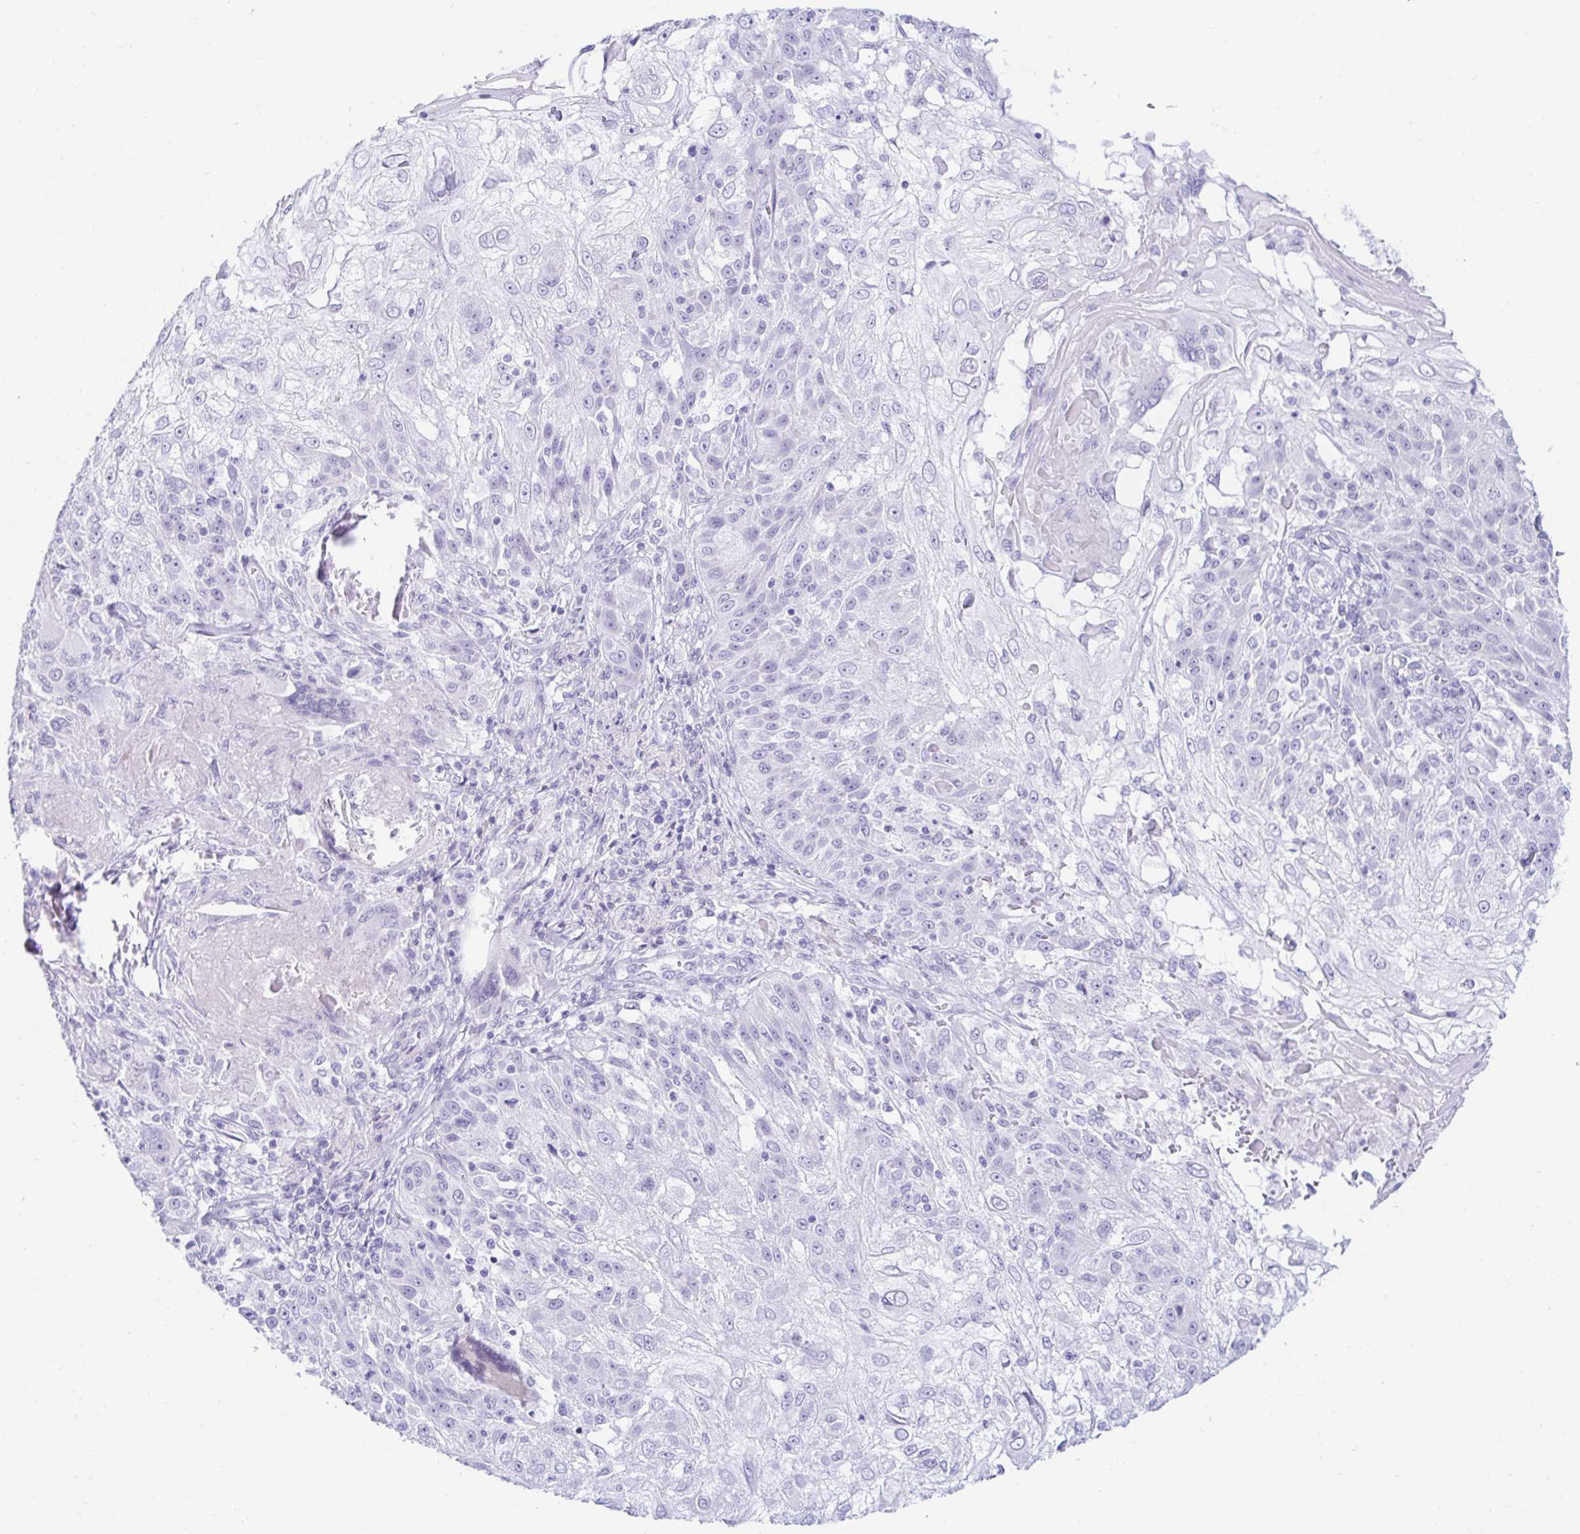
{"staining": {"intensity": "negative", "quantity": "none", "location": "none"}, "tissue": "skin cancer", "cell_type": "Tumor cells", "image_type": "cancer", "snomed": [{"axis": "morphology", "description": "Normal tissue, NOS"}, {"axis": "morphology", "description": "Squamous cell carcinoma, NOS"}, {"axis": "topography", "description": "Skin"}], "caption": "Skin squamous cell carcinoma stained for a protein using IHC demonstrates no positivity tumor cells.", "gene": "BEST1", "patient": {"sex": "female", "age": 83}}